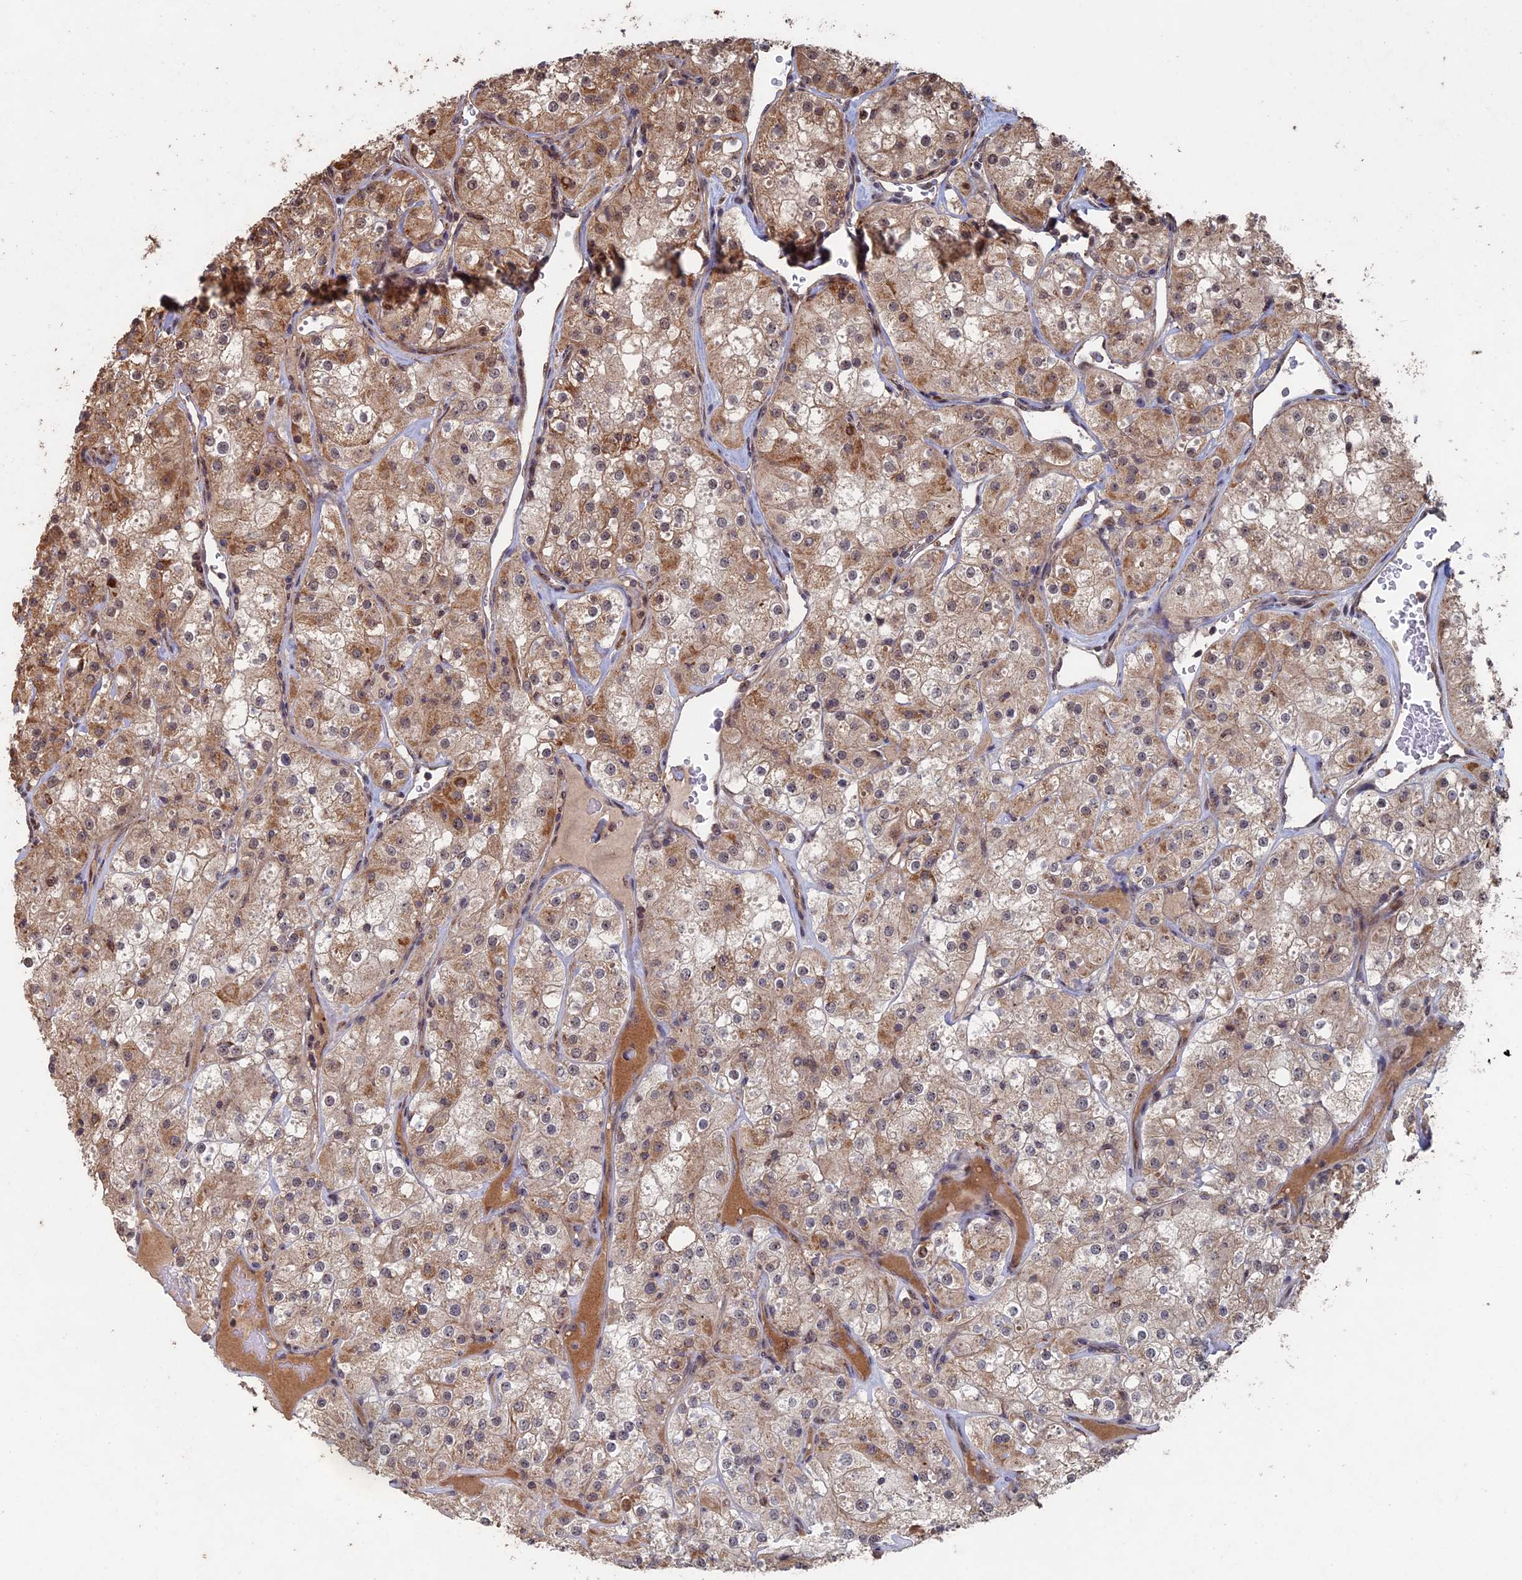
{"staining": {"intensity": "moderate", "quantity": ">75%", "location": "cytoplasmic/membranous"}, "tissue": "renal cancer", "cell_type": "Tumor cells", "image_type": "cancer", "snomed": [{"axis": "morphology", "description": "Adenocarcinoma, NOS"}, {"axis": "topography", "description": "Kidney"}], "caption": "Protein expression analysis of human adenocarcinoma (renal) reveals moderate cytoplasmic/membranous staining in approximately >75% of tumor cells.", "gene": "KIAA1328", "patient": {"sex": "male", "age": 77}}